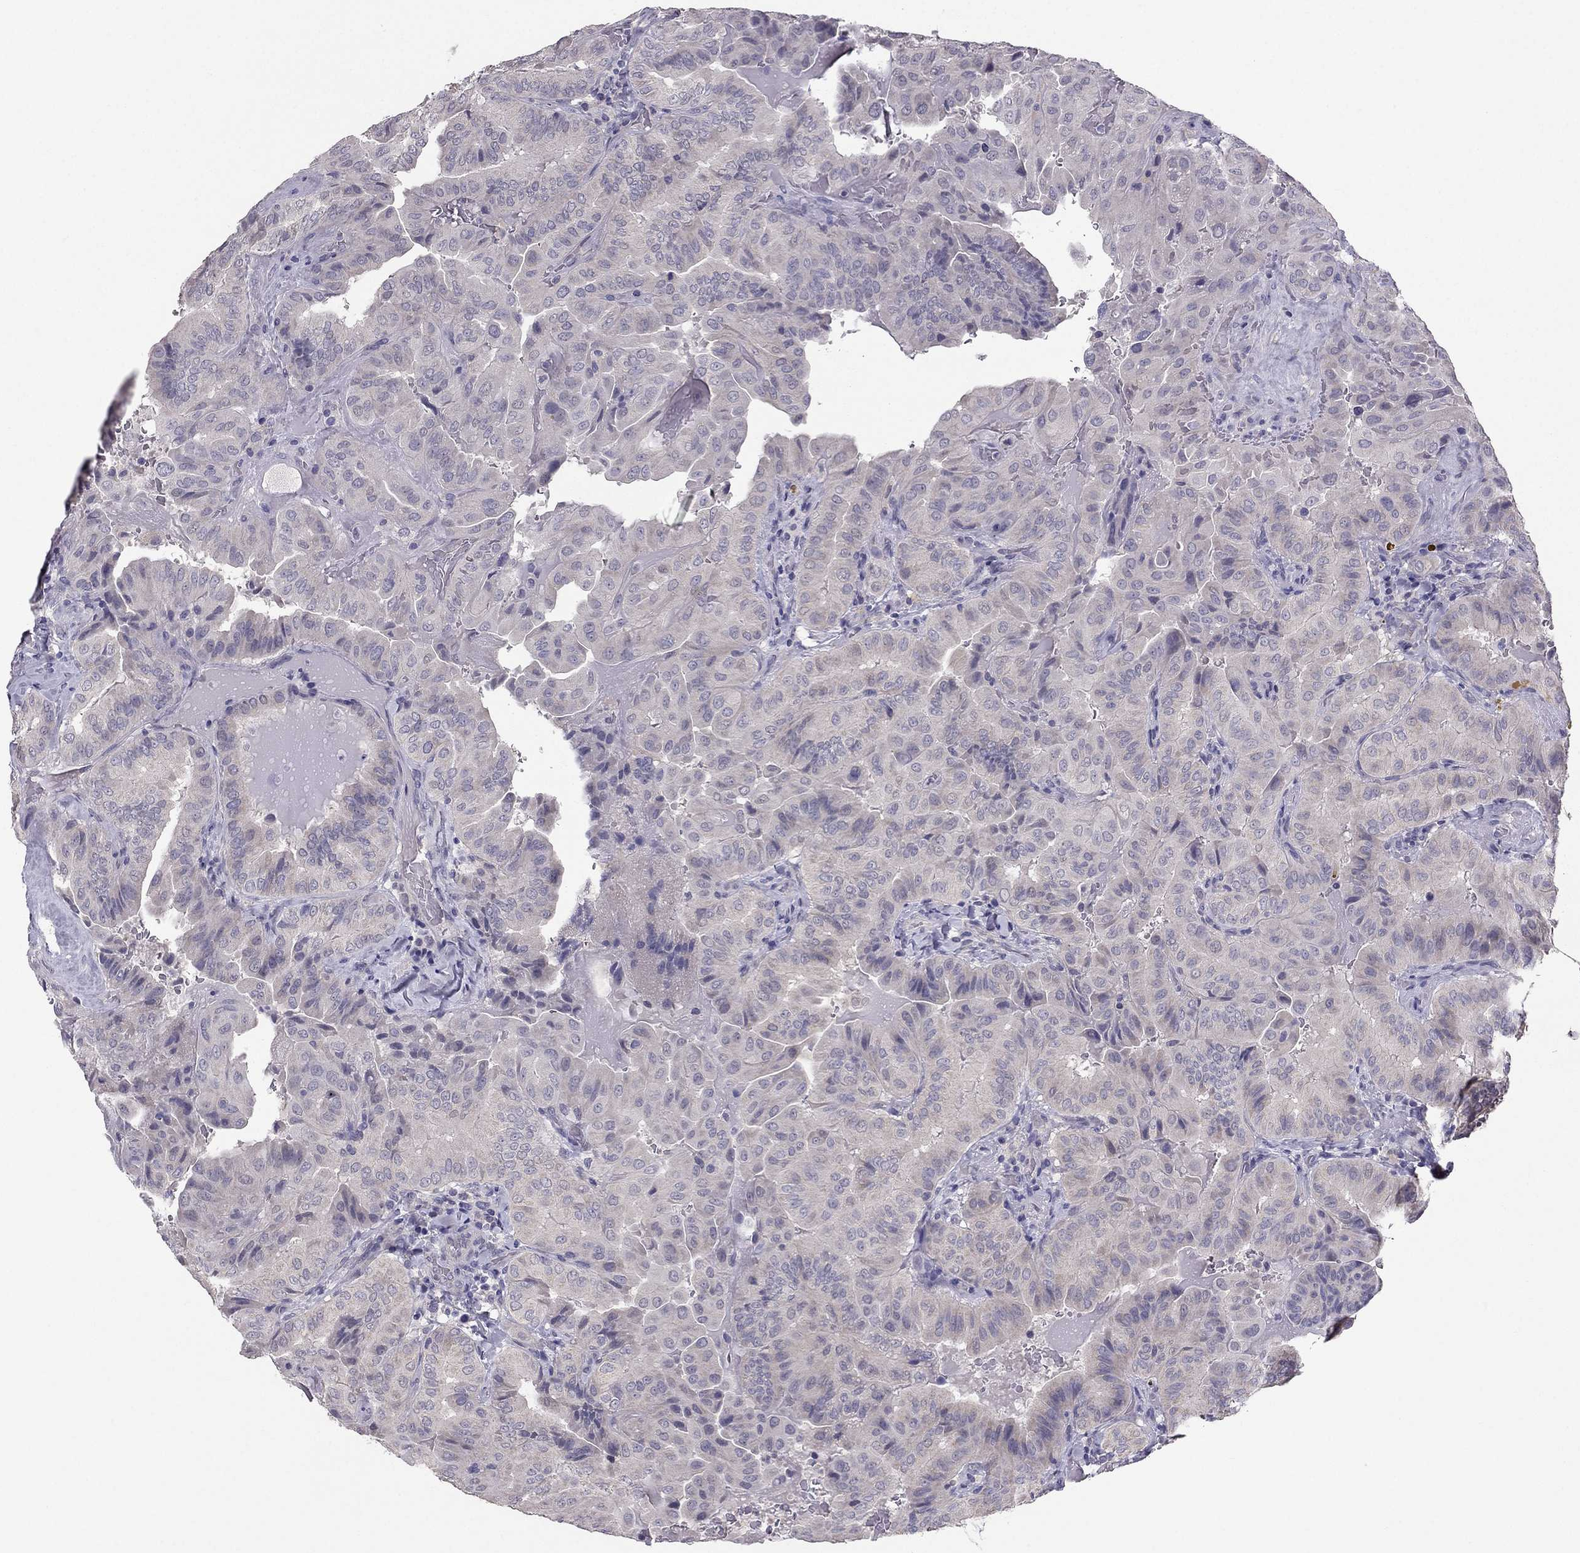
{"staining": {"intensity": "negative", "quantity": "none", "location": "none"}, "tissue": "thyroid cancer", "cell_type": "Tumor cells", "image_type": "cancer", "snomed": [{"axis": "morphology", "description": "Papillary adenocarcinoma, NOS"}, {"axis": "topography", "description": "Thyroid gland"}], "caption": "This photomicrograph is of papillary adenocarcinoma (thyroid) stained with IHC to label a protein in brown with the nuclei are counter-stained blue. There is no staining in tumor cells.", "gene": "HSFX1", "patient": {"sex": "female", "age": 68}}